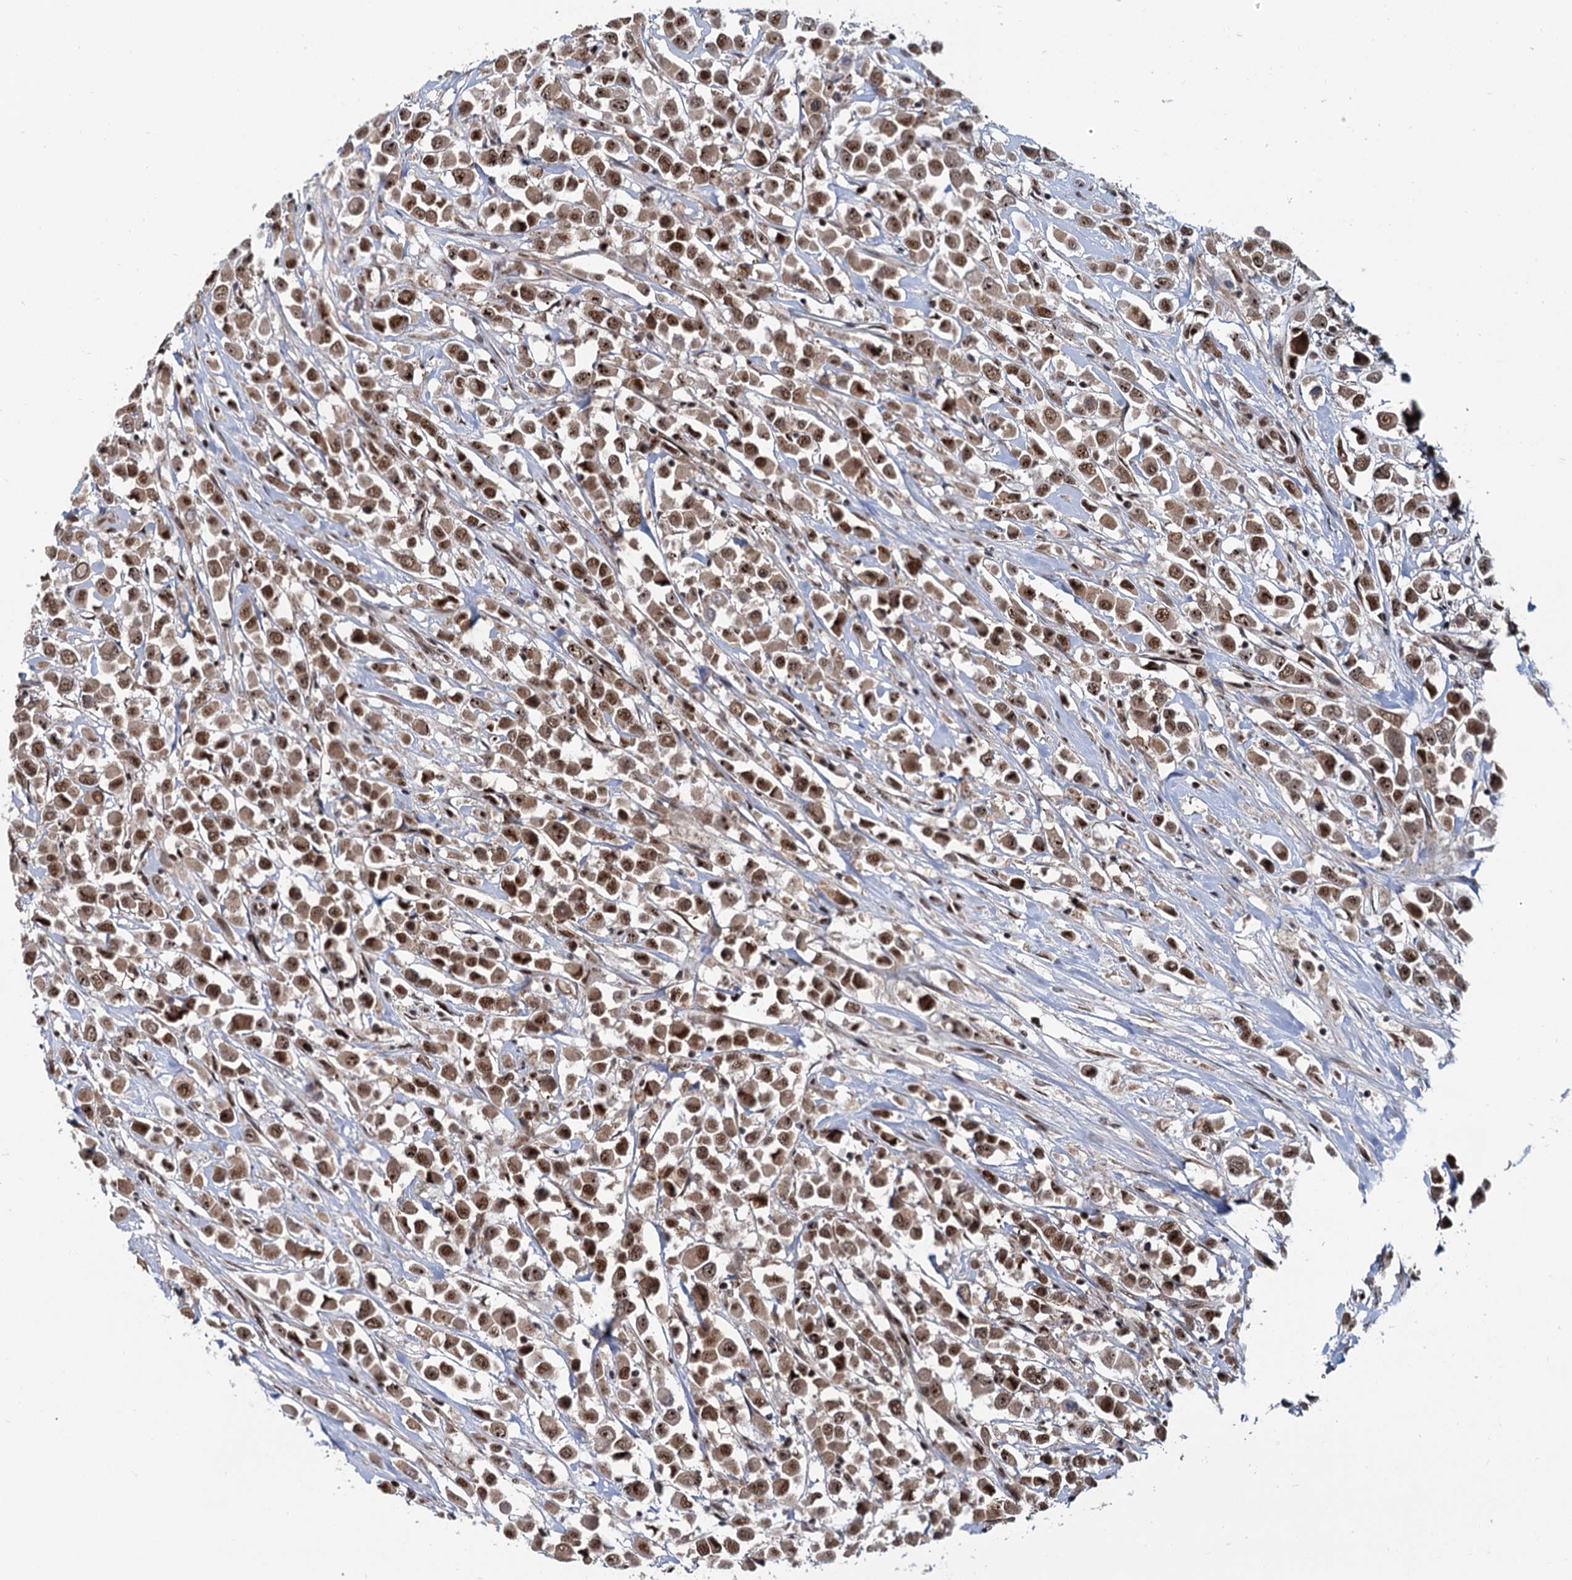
{"staining": {"intensity": "moderate", "quantity": ">75%", "location": "nuclear"}, "tissue": "breast cancer", "cell_type": "Tumor cells", "image_type": "cancer", "snomed": [{"axis": "morphology", "description": "Duct carcinoma"}, {"axis": "topography", "description": "Breast"}], "caption": "IHC image of breast invasive ductal carcinoma stained for a protein (brown), which demonstrates medium levels of moderate nuclear positivity in approximately >75% of tumor cells.", "gene": "WBP4", "patient": {"sex": "female", "age": 61}}